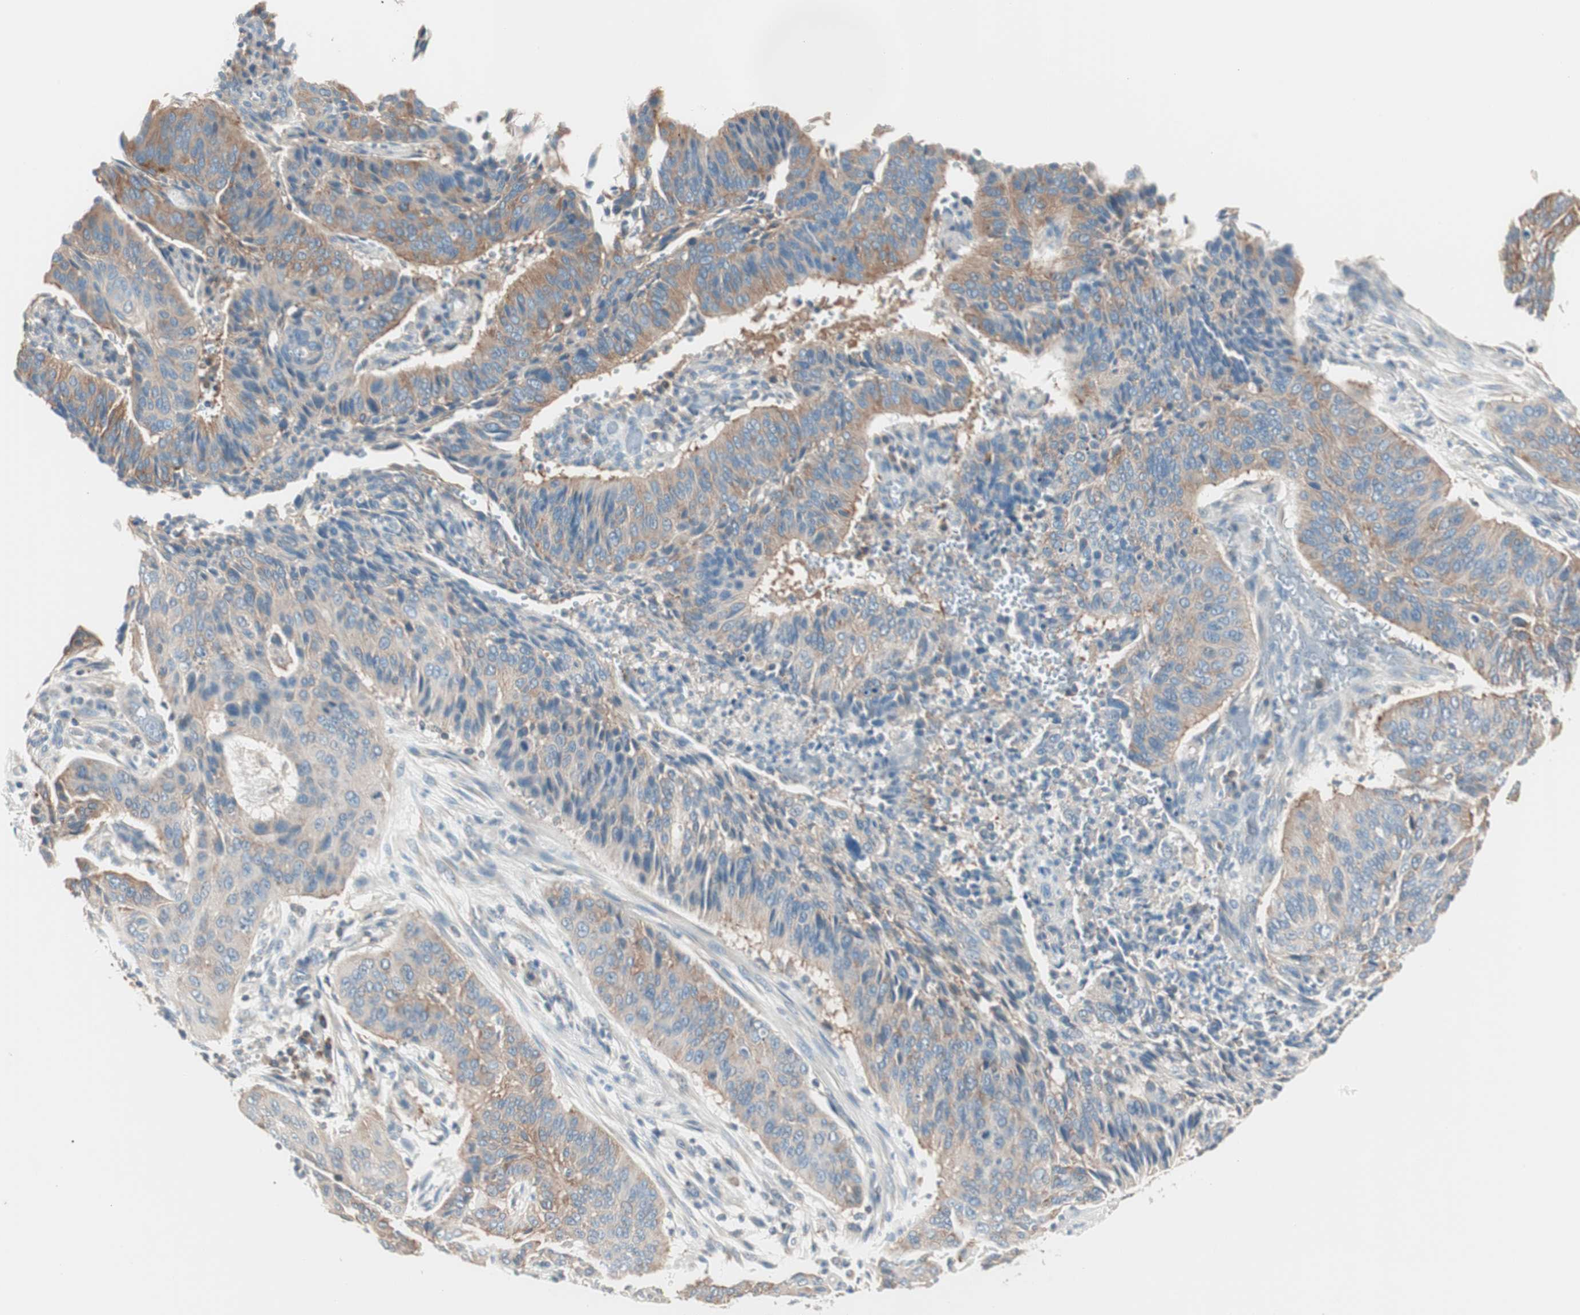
{"staining": {"intensity": "weak", "quantity": "25%-75%", "location": "cytoplasmic/membranous"}, "tissue": "cervical cancer", "cell_type": "Tumor cells", "image_type": "cancer", "snomed": [{"axis": "morphology", "description": "Squamous cell carcinoma, NOS"}, {"axis": "topography", "description": "Cervix"}], "caption": "Immunohistochemical staining of cervical squamous cell carcinoma demonstrates low levels of weak cytoplasmic/membranous expression in about 25%-75% of tumor cells.", "gene": "RAD54B", "patient": {"sex": "female", "age": 39}}